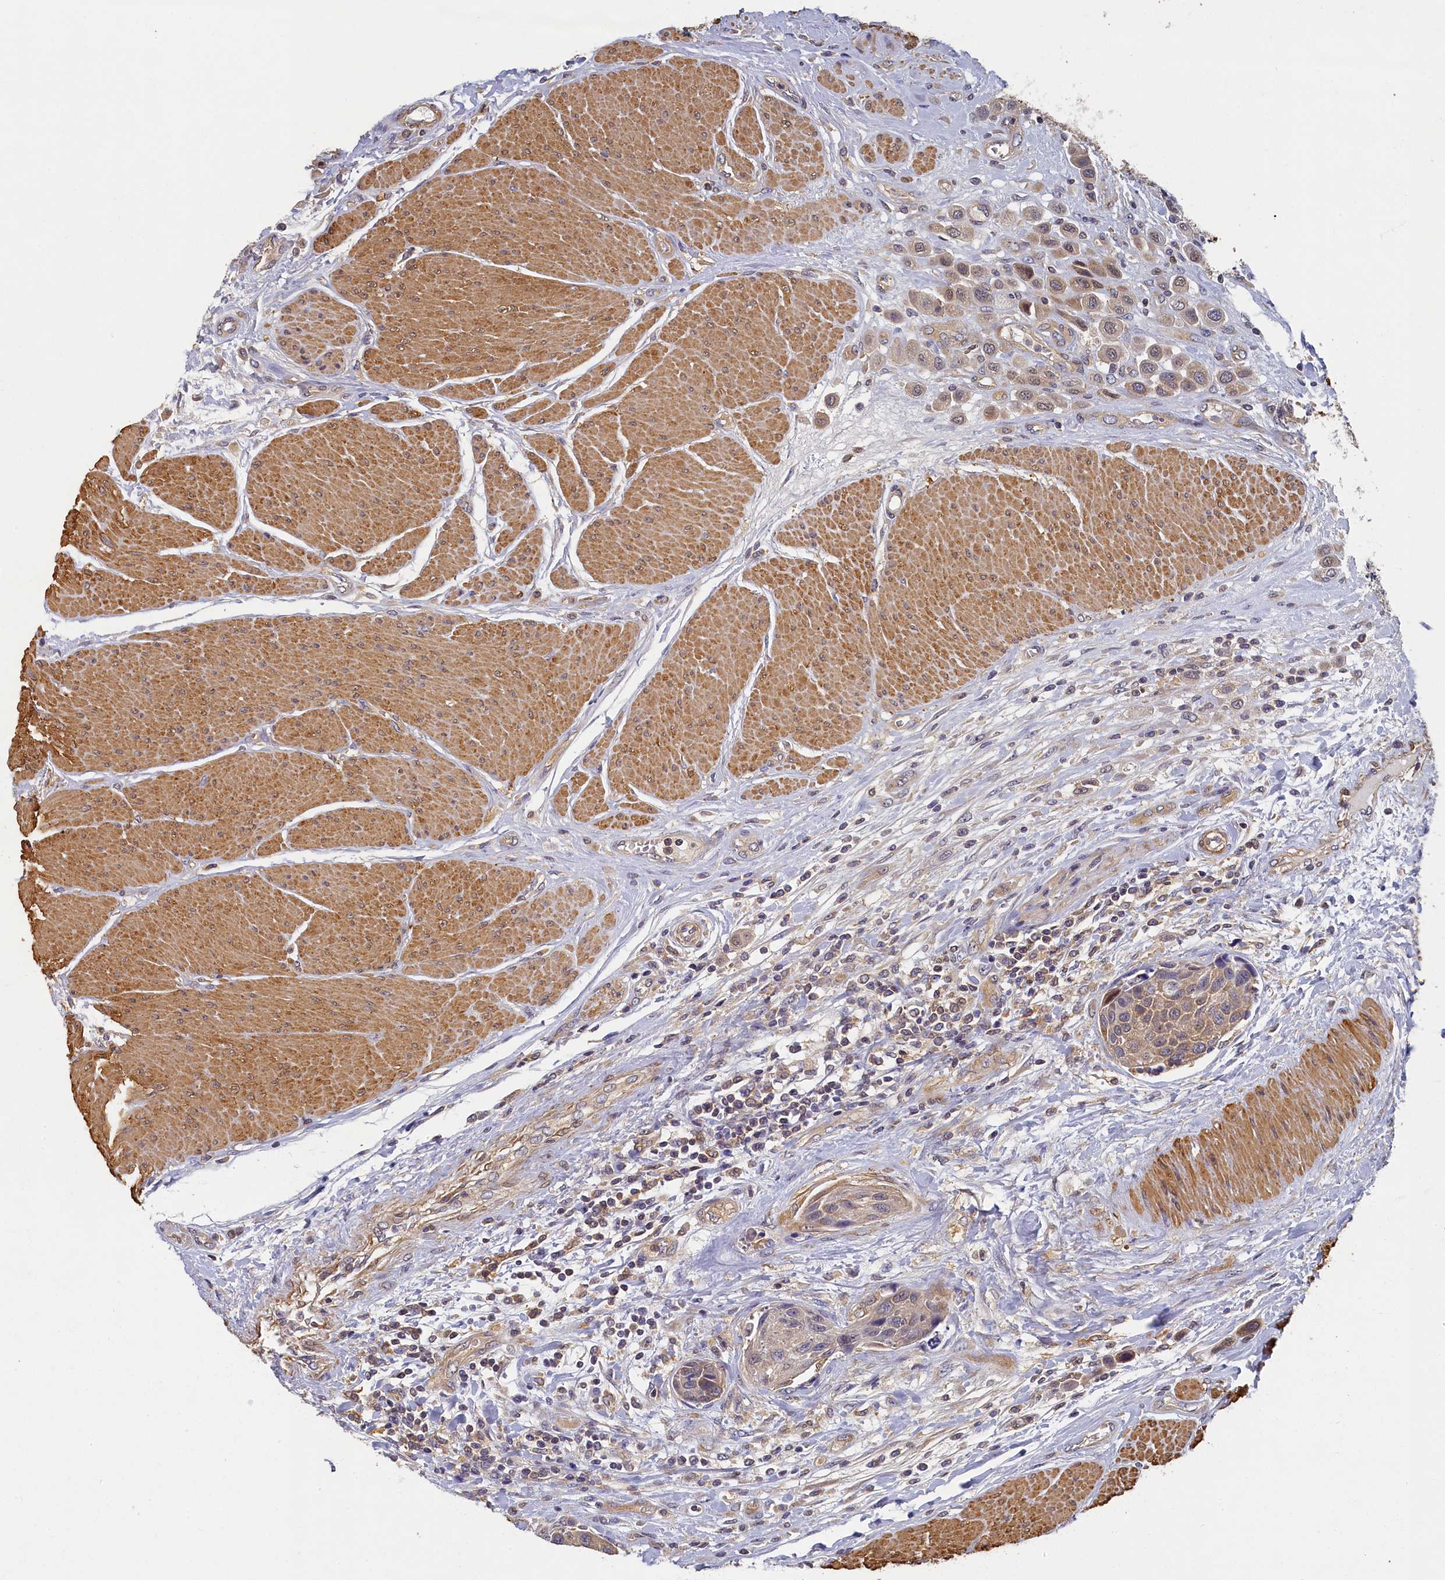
{"staining": {"intensity": "weak", "quantity": "<25%", "location": "cytoplasmic/membranous"}, "tissue": "urothelial cancer", "cell_type": "Tumor cells", "image_type": "cancer", "snomed": [{"axis": "morphology", "description": "Urothelial carcinoma, High grade"}, {"axis": "topography", "description": "Urinary bladder"}], "caption": "A photomicrograph of human high-grade urothelial carcinoma is negative for staining in tumor cells.", "gene": "TBCB", "patient": {"sex": "male", "age": 50}}